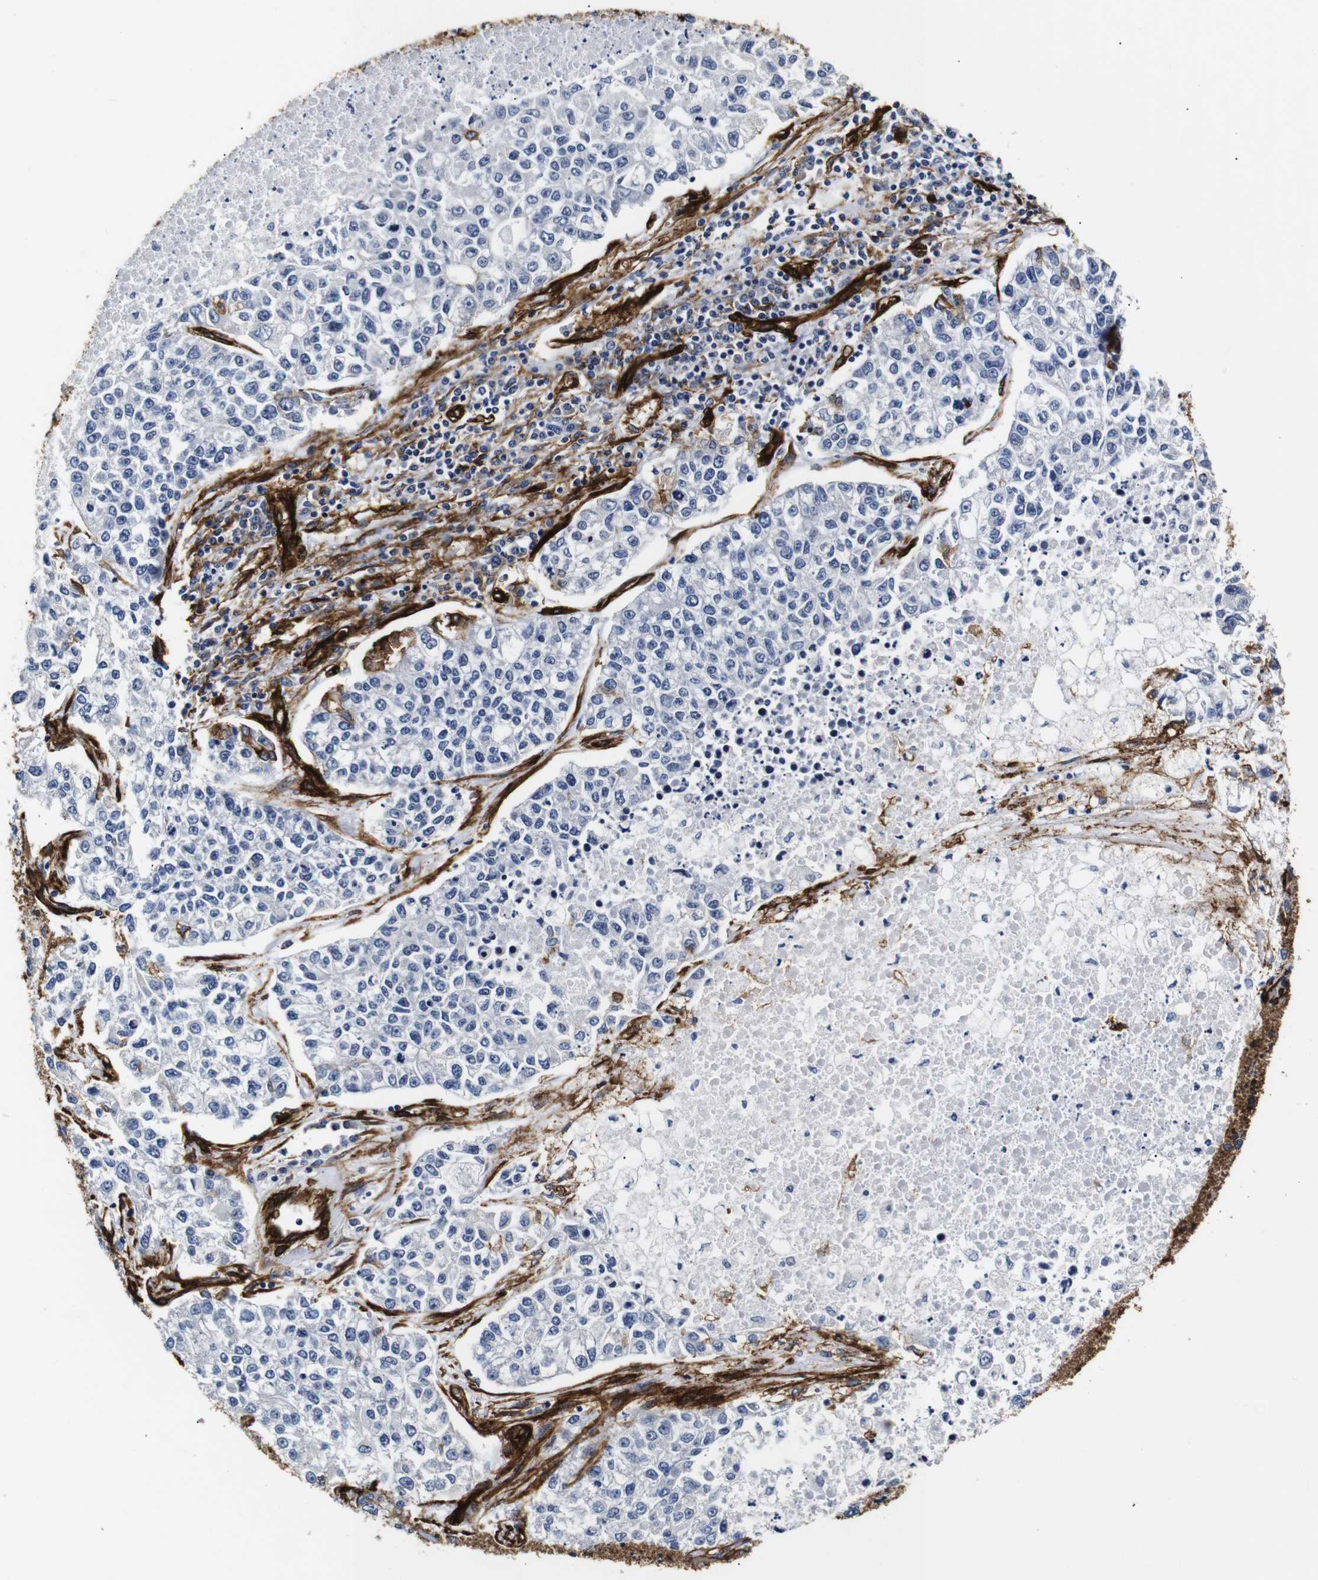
{"staining": {"intensity": "negative", "quantity": "none", "location": "none"}, "tissue": "lung cancer", "cell_type": "Tumor cells", "image_type": "cancer", "snomed": [{"axis": "morphology", "description": "Adenocarcinoma, NOS"}, {"axis": "topography", "description": "Lung"}], "caption": "This is an immunohistochemistry histopathology image of lung adenocarcinoma. There is no staining in tumor cells.", "gene": "CAV2", "patient": {"sex": "male", "age": 49}}